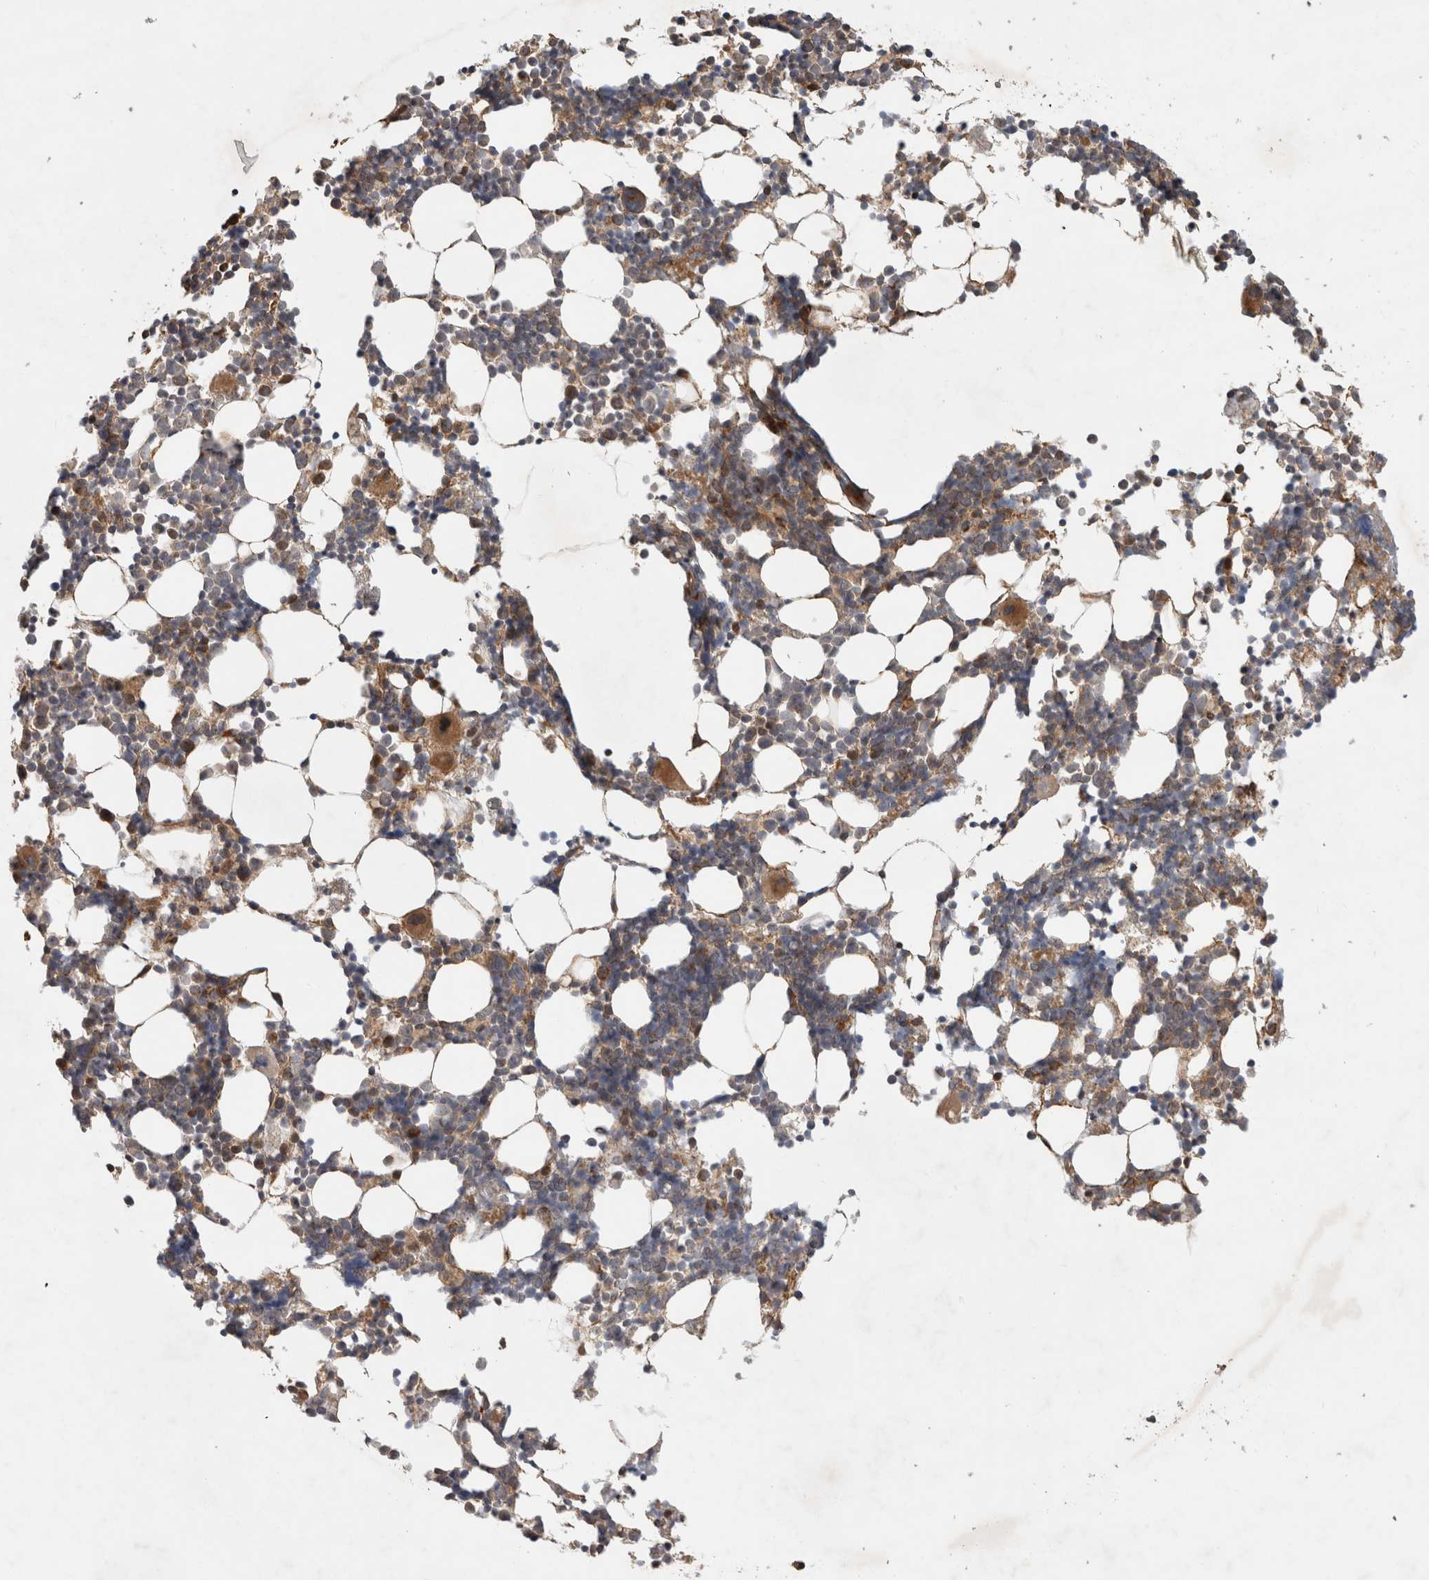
{"staining": {"intensity": "moderate", "quantity": ">75%", "location": "cytoplasmic/membranous"}, "tissue": "bone marrow", "cell_type": "Hematopoietic cells", "image_type": "normal", "snomed": [{"axis": "morphology", "description": "Normal tissue, NOS"}, {"axis": "morphology", "description": "Inflammation, NOS"}, {"axis": "topography", "description": "Bone marrow"}], "caption": "DAB immunohistochemical staining of normal human bone marrow demonstrates moderate cytoplasmic/membranous protein positivity in about >75% of hematopoietic cells.", "gene": "TUBD1", "patient": {"sex": "male", "age": 21}}